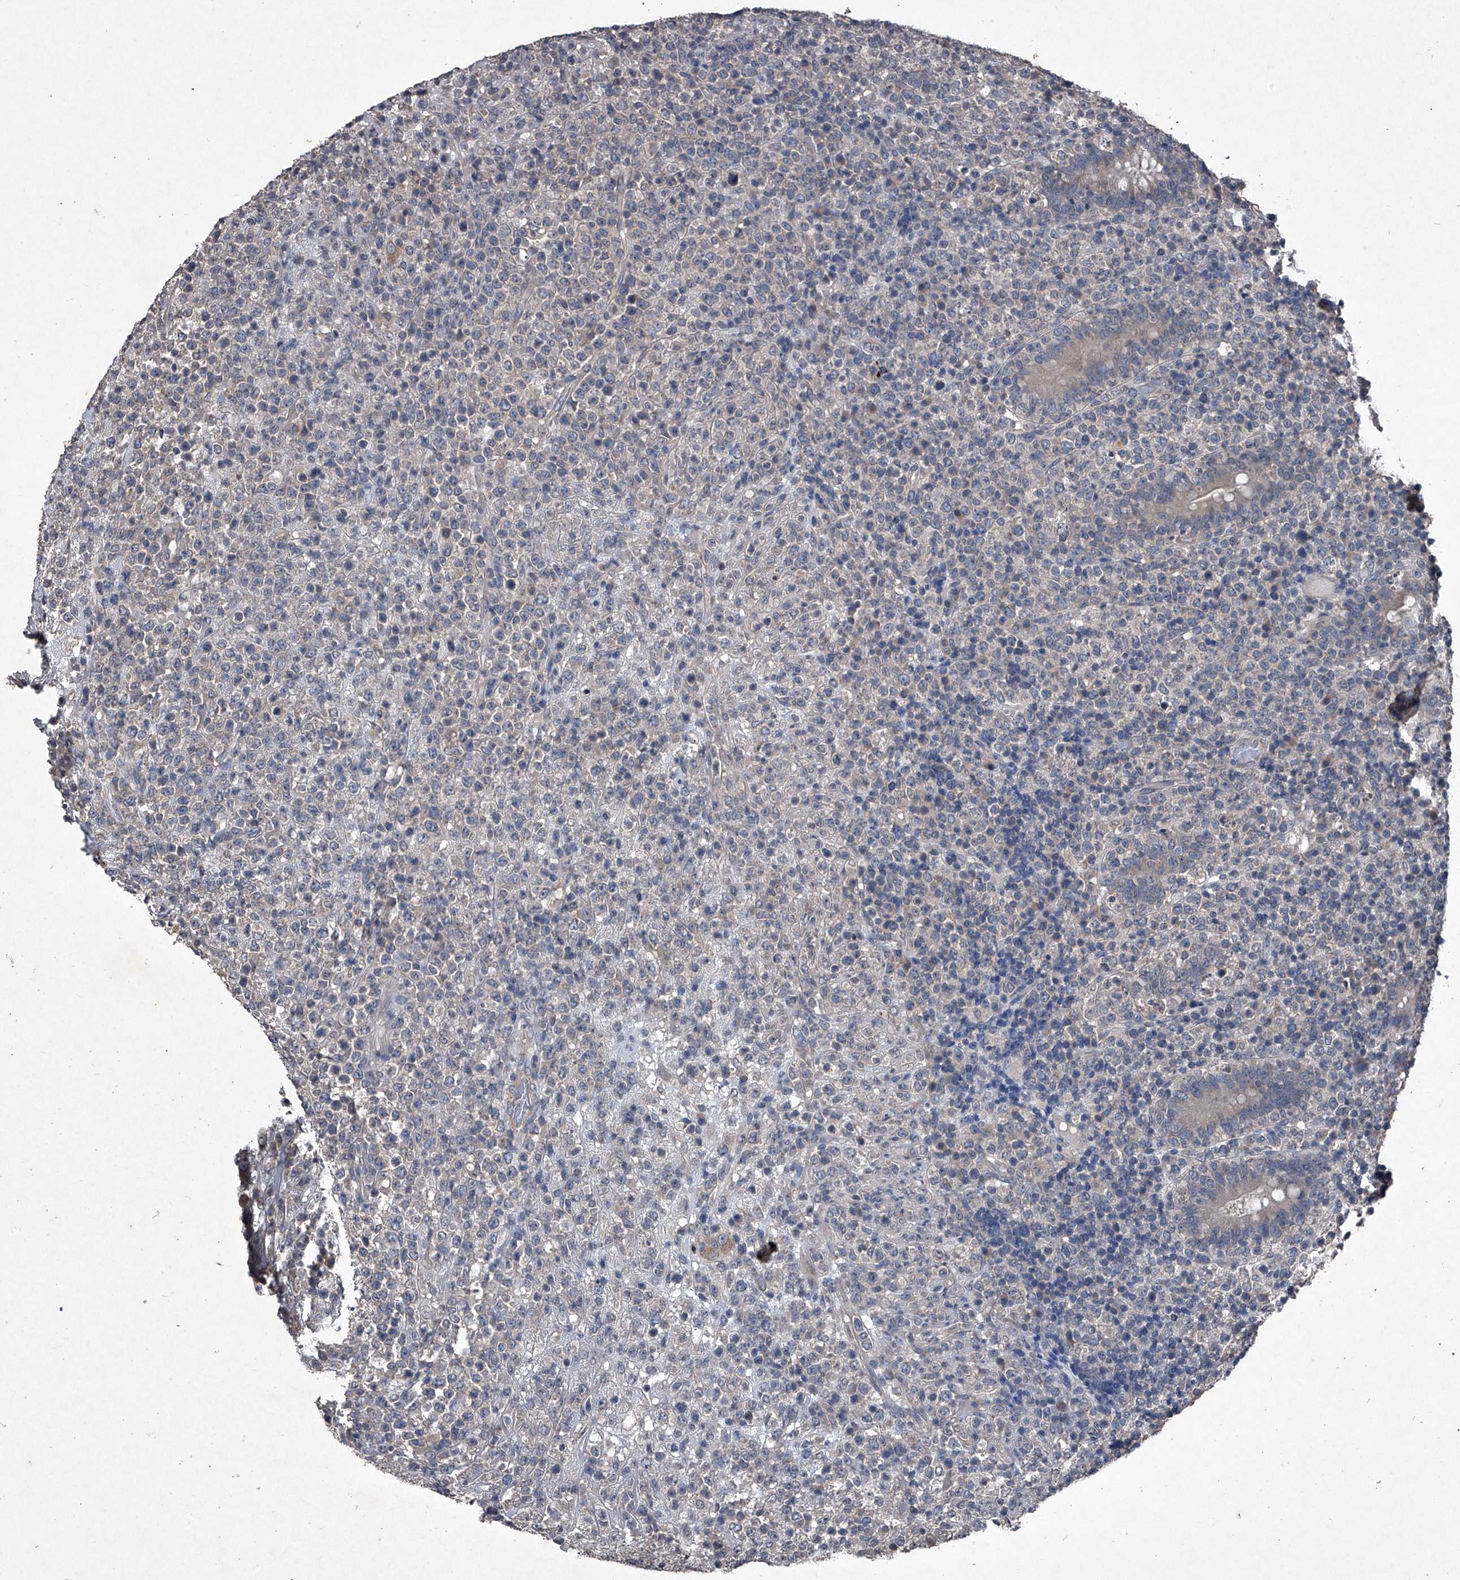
{"staining": {"intensity": "negative", "quantity": "none", "location": "none"}, "tissue": "lymphoma", "cell_type": "Tumor cells", "image_type": "cancer", "snomed": [{"axis": "morphology", "description": "Malignant lymphoma, non-Hodgkin's type, High grade"}, {"axis": "topography", "description": "Colon"}], "caption": "Micrograph shows no protein staining in tumor cells of lymphoma tissue. (DAB immunohistochemistry (IHC), high magnification).", "gene": "MAPKAP1", "patient": {"sex": "female", "age": 53}}